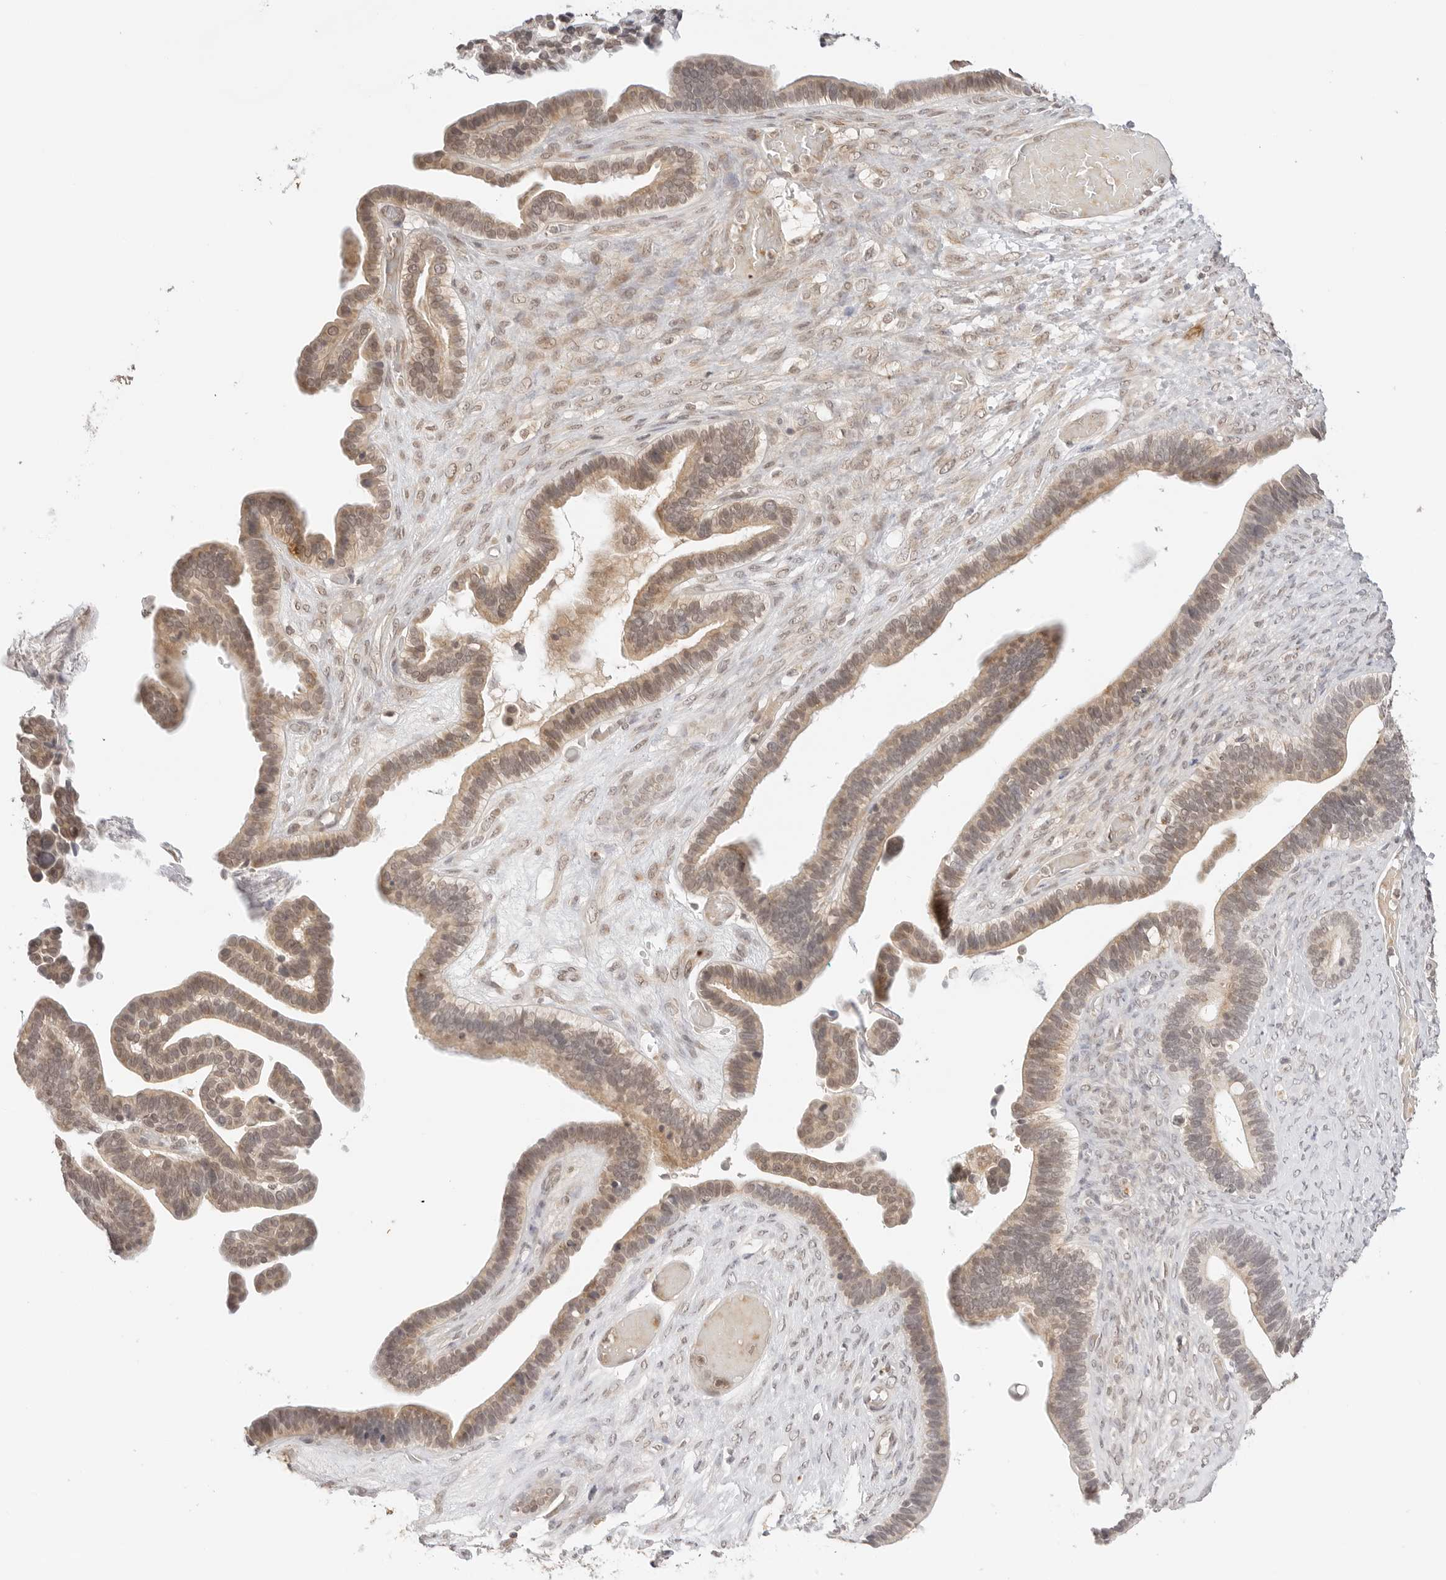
{"staining": {"intensity": "moderate", "quantity": ">75%", "location": "cytoplasmic/membranous,nuclear"}, "tissue": "ovarian cancer", "cell_type": "Tumor cells", "image_type": "cancer", "snomed": [{"axis": "morphology", "description": "Cystadenocarcinoma, serous, NOS"}, {"axis": "topography", "description": "Ovary"}], "caption": "This is an image of immunohistochemistry staining of ovarian serous cystadenocarcinoma, which shows moderate positivity in the cytoplasmic/membranous and nuclear of tumor cells.", "gene": "GPR34", "patient": {"sex": "female", "age": 56}}